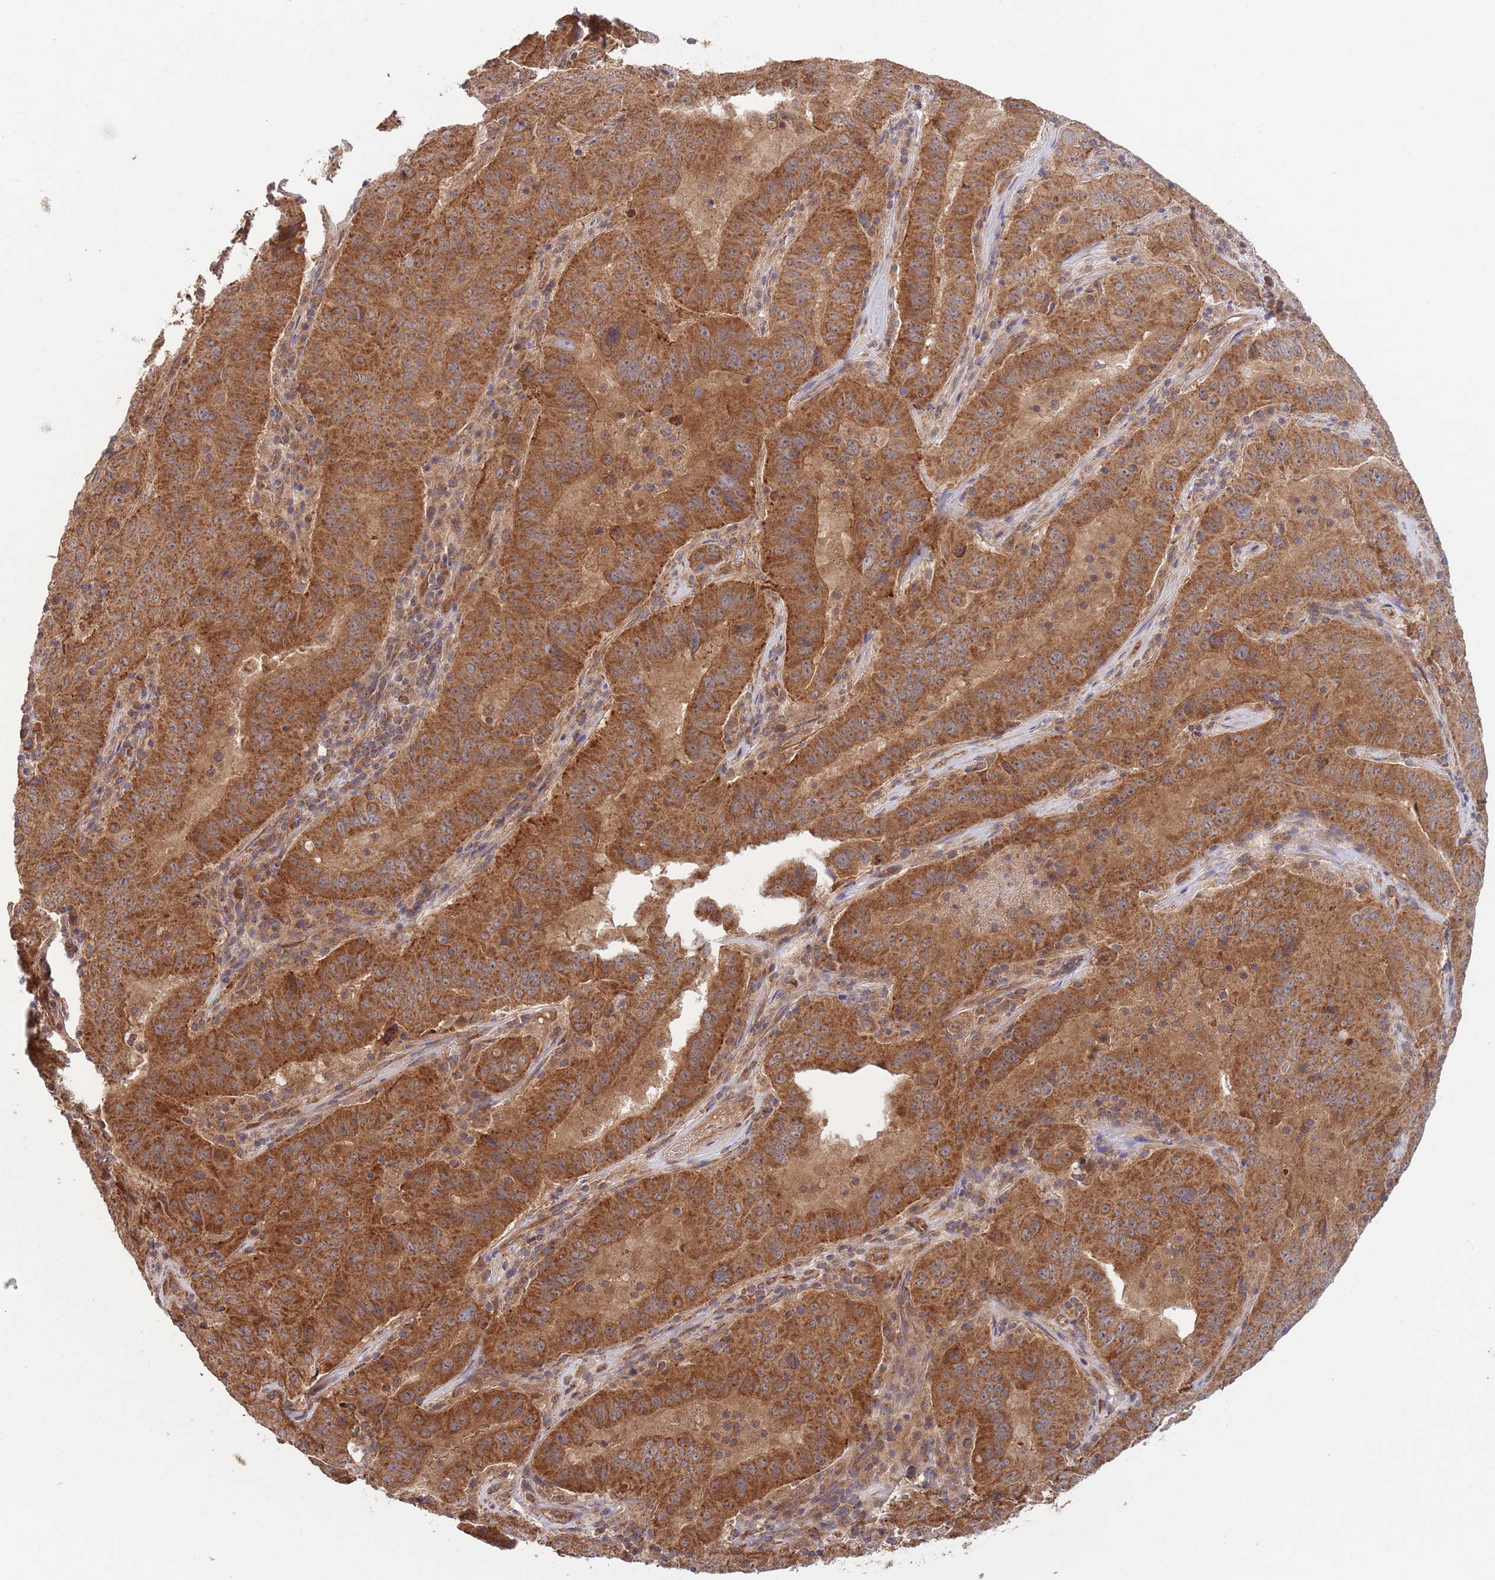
{"staining": {"intensity": "strong", "quantity": ">75%", "location": "cytoplasmic/membranous"}, "tissue": "pancreatic cancer", "cell_type": "Tumor cells", "image_type": "cancer", "snomed": [{"axis": "morphology", "description": "Adenocarcinoma, NOS"}, {"axis": "topography", "description": "Pancreas"}], "caption": "A micrograph of human adenocarcinoma (pancreatic) stained for a protein demonstrates strong cytoplasmic/membranous brown staining in tumor cells.", "gene": "MFNG", "patient": {"sex": "male", "age": 63}}